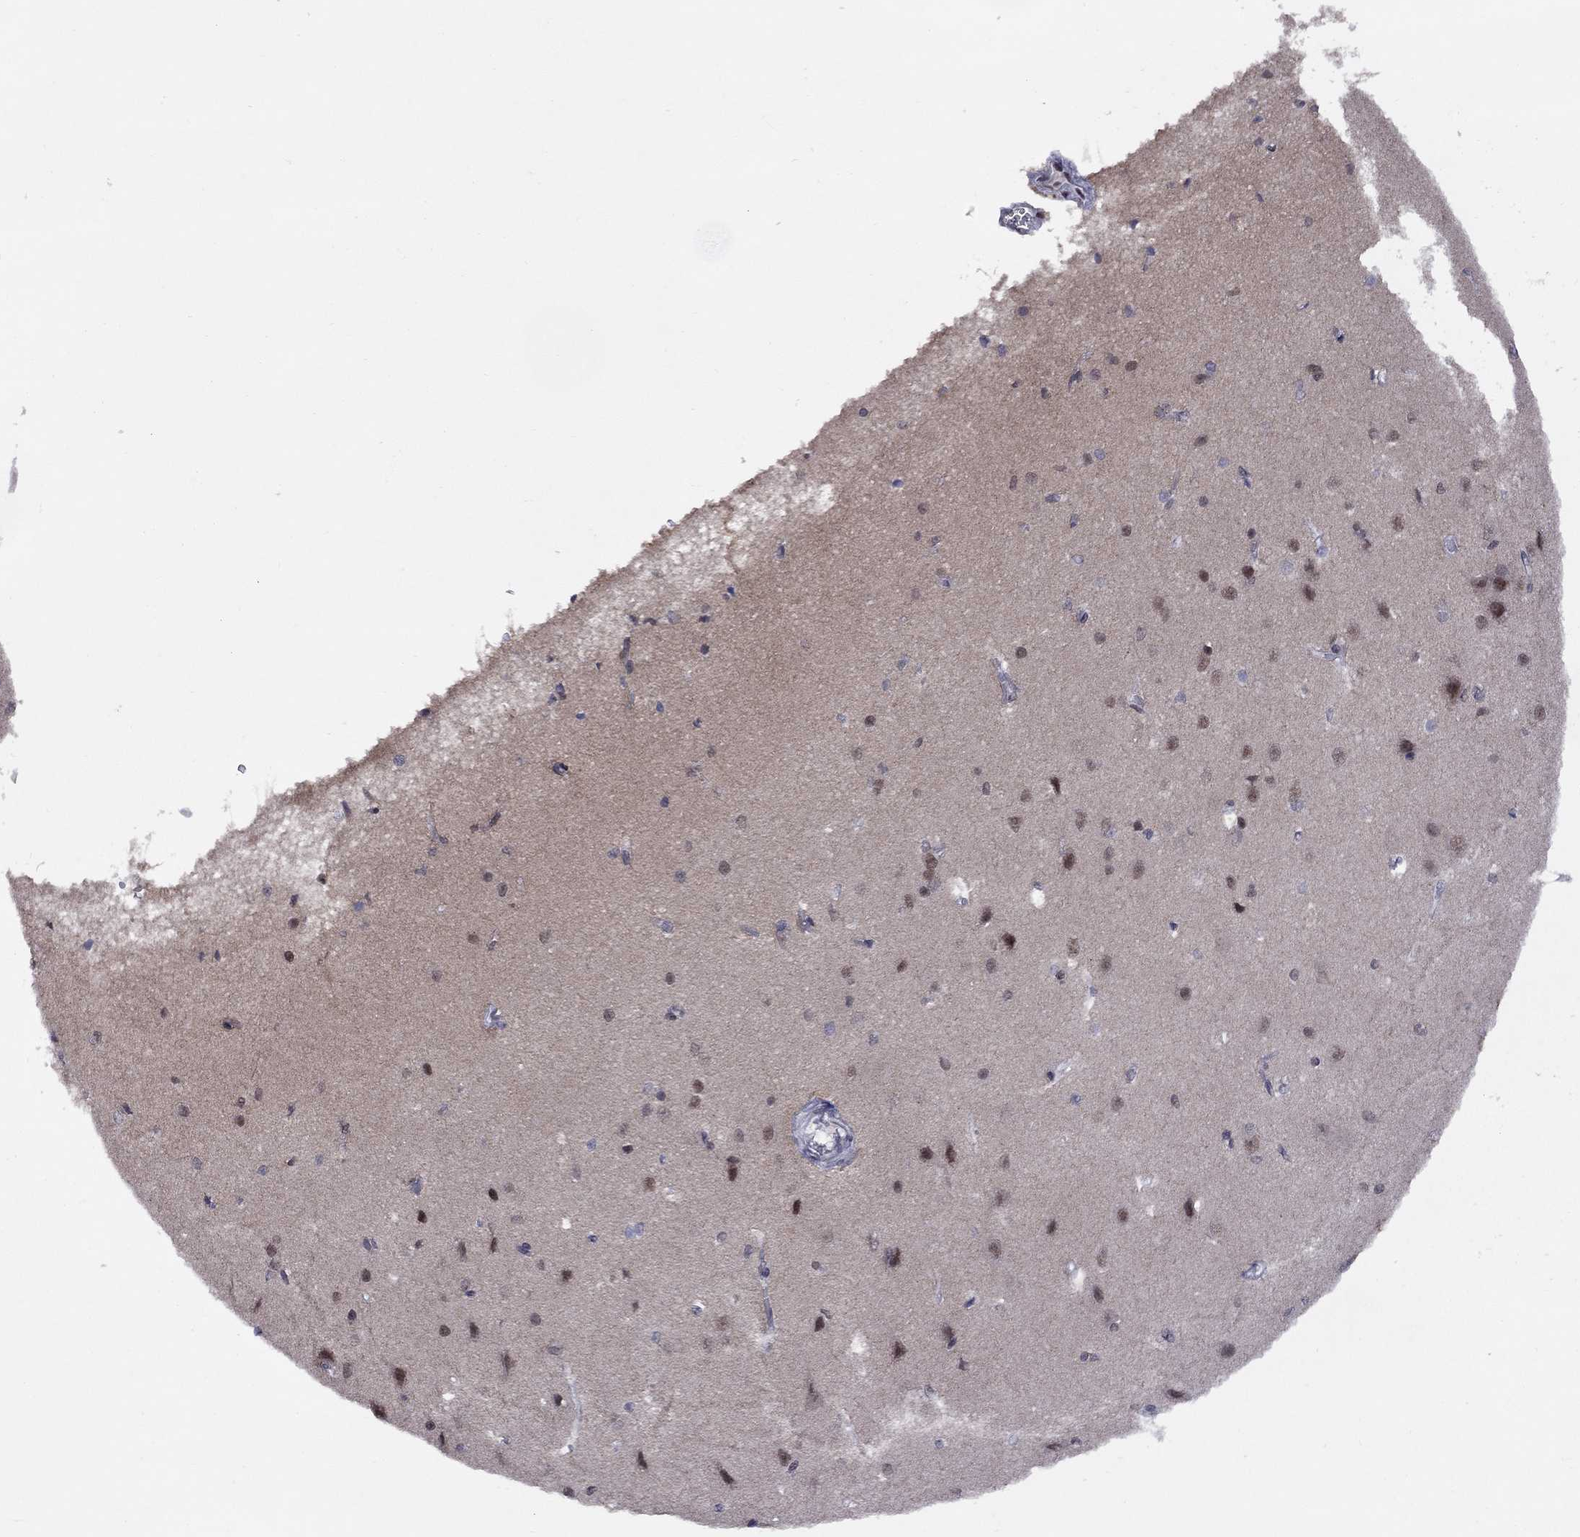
{"staining": {"intensity": "negative", "quantity": "none", "location": "none"}, "tissue": "cerebral cortex", "cell_type": "Endothelial cells", "image_type": "normal", "snomed": [{"axis": "morphology", "description": "Normal tissue, NOS"}, {"axis": "topography", "description": "Cerebral cortex"}], "caption": "The immunohistochemistry image has no significant staining in endothelial cells of cerebral cortex. The staining was performed using DAB to visualize the protein expression in brown, while the nuclei were stained in blue with hematoxylin (Magnification: 20x).", "gene": "TAF9", "patient": {"sex": "male", "age": 37}}